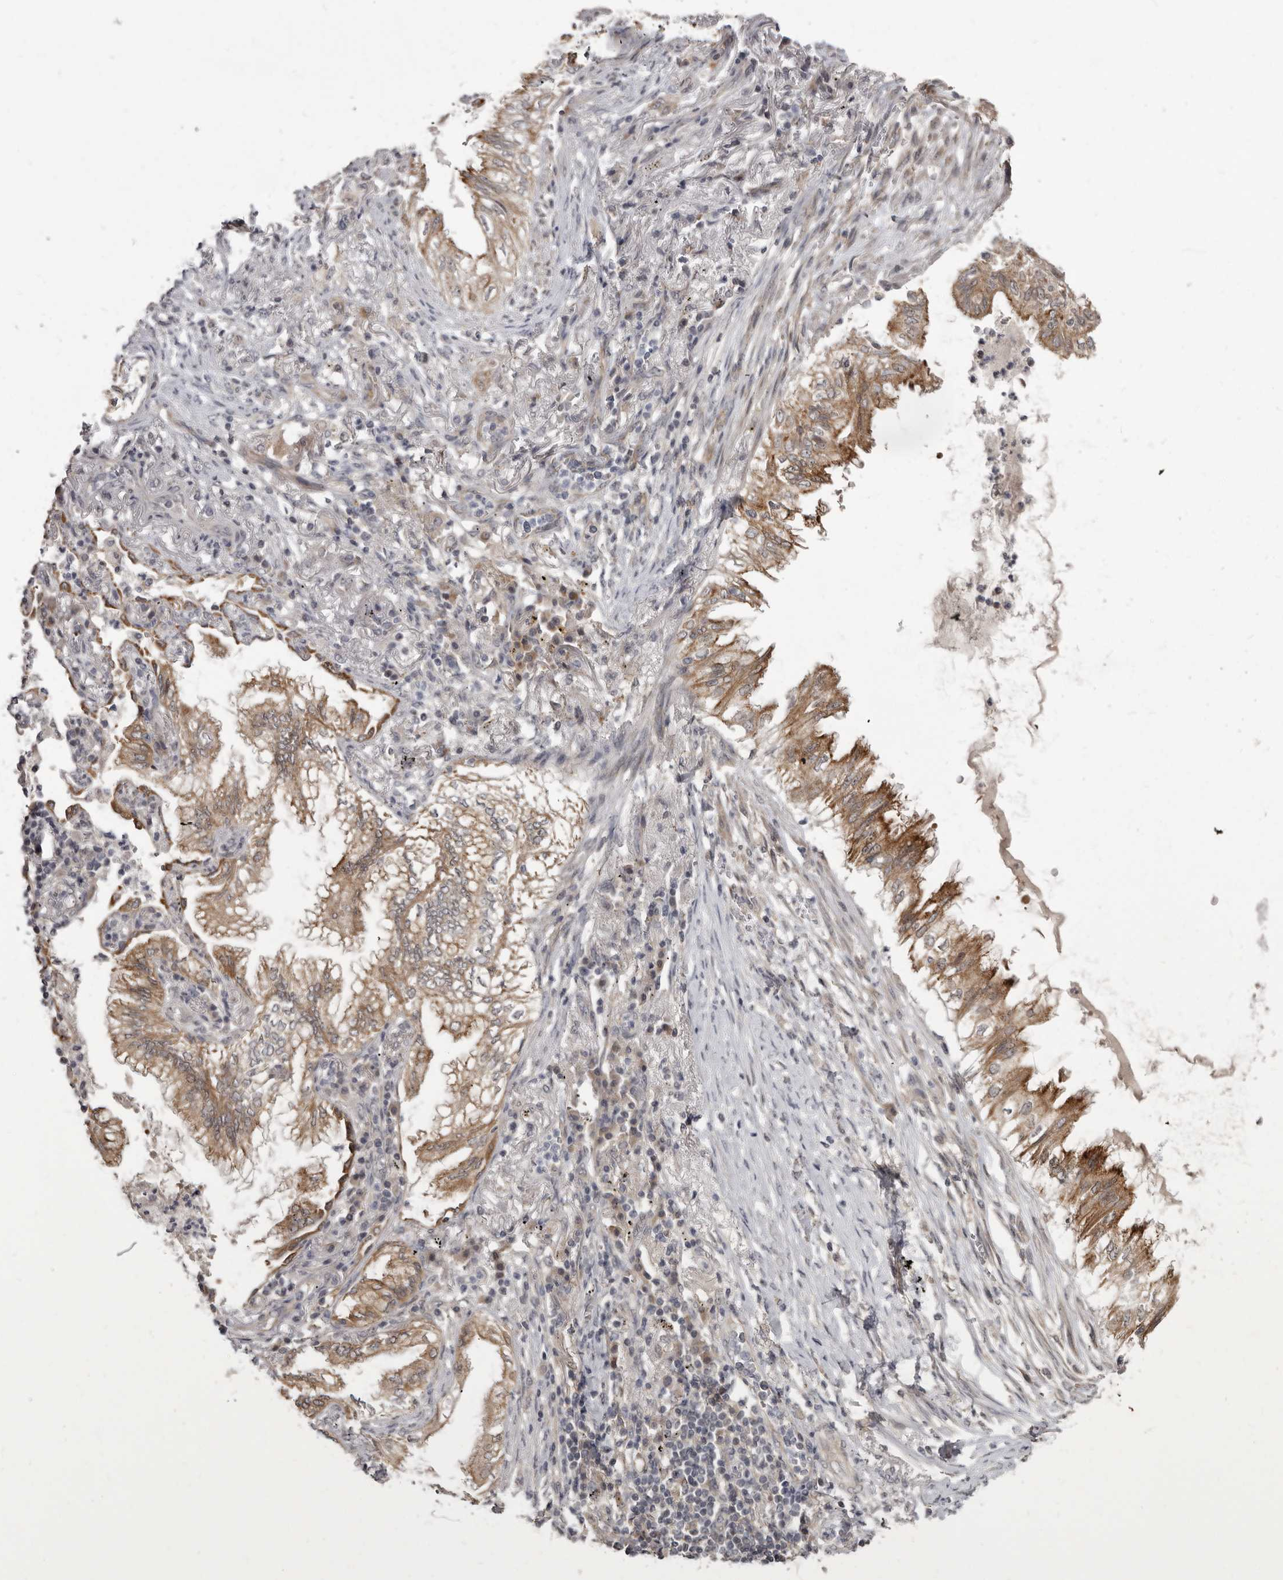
{"staining": {"intensity": "moderate", "quantity": ">75%", "location": "cytoplasmic/membranous"}, "tissue": "lung cancer", "cell_type": "Tumor cells", "image_type": "cancer", "snomed": [{"axis": "morphology", "description": "Adenocarcinoma, NOS"}, {"axis": "topography", "description": "Lung"}], "caption": "Brown immunohistochemical staining in adenocarcinoma (lung) shows moderate cytoplasmic/membranous positivity in about >75% of tumor cells.", "gene": "BAD", "patient": {"sex": "female", "age": 70}}